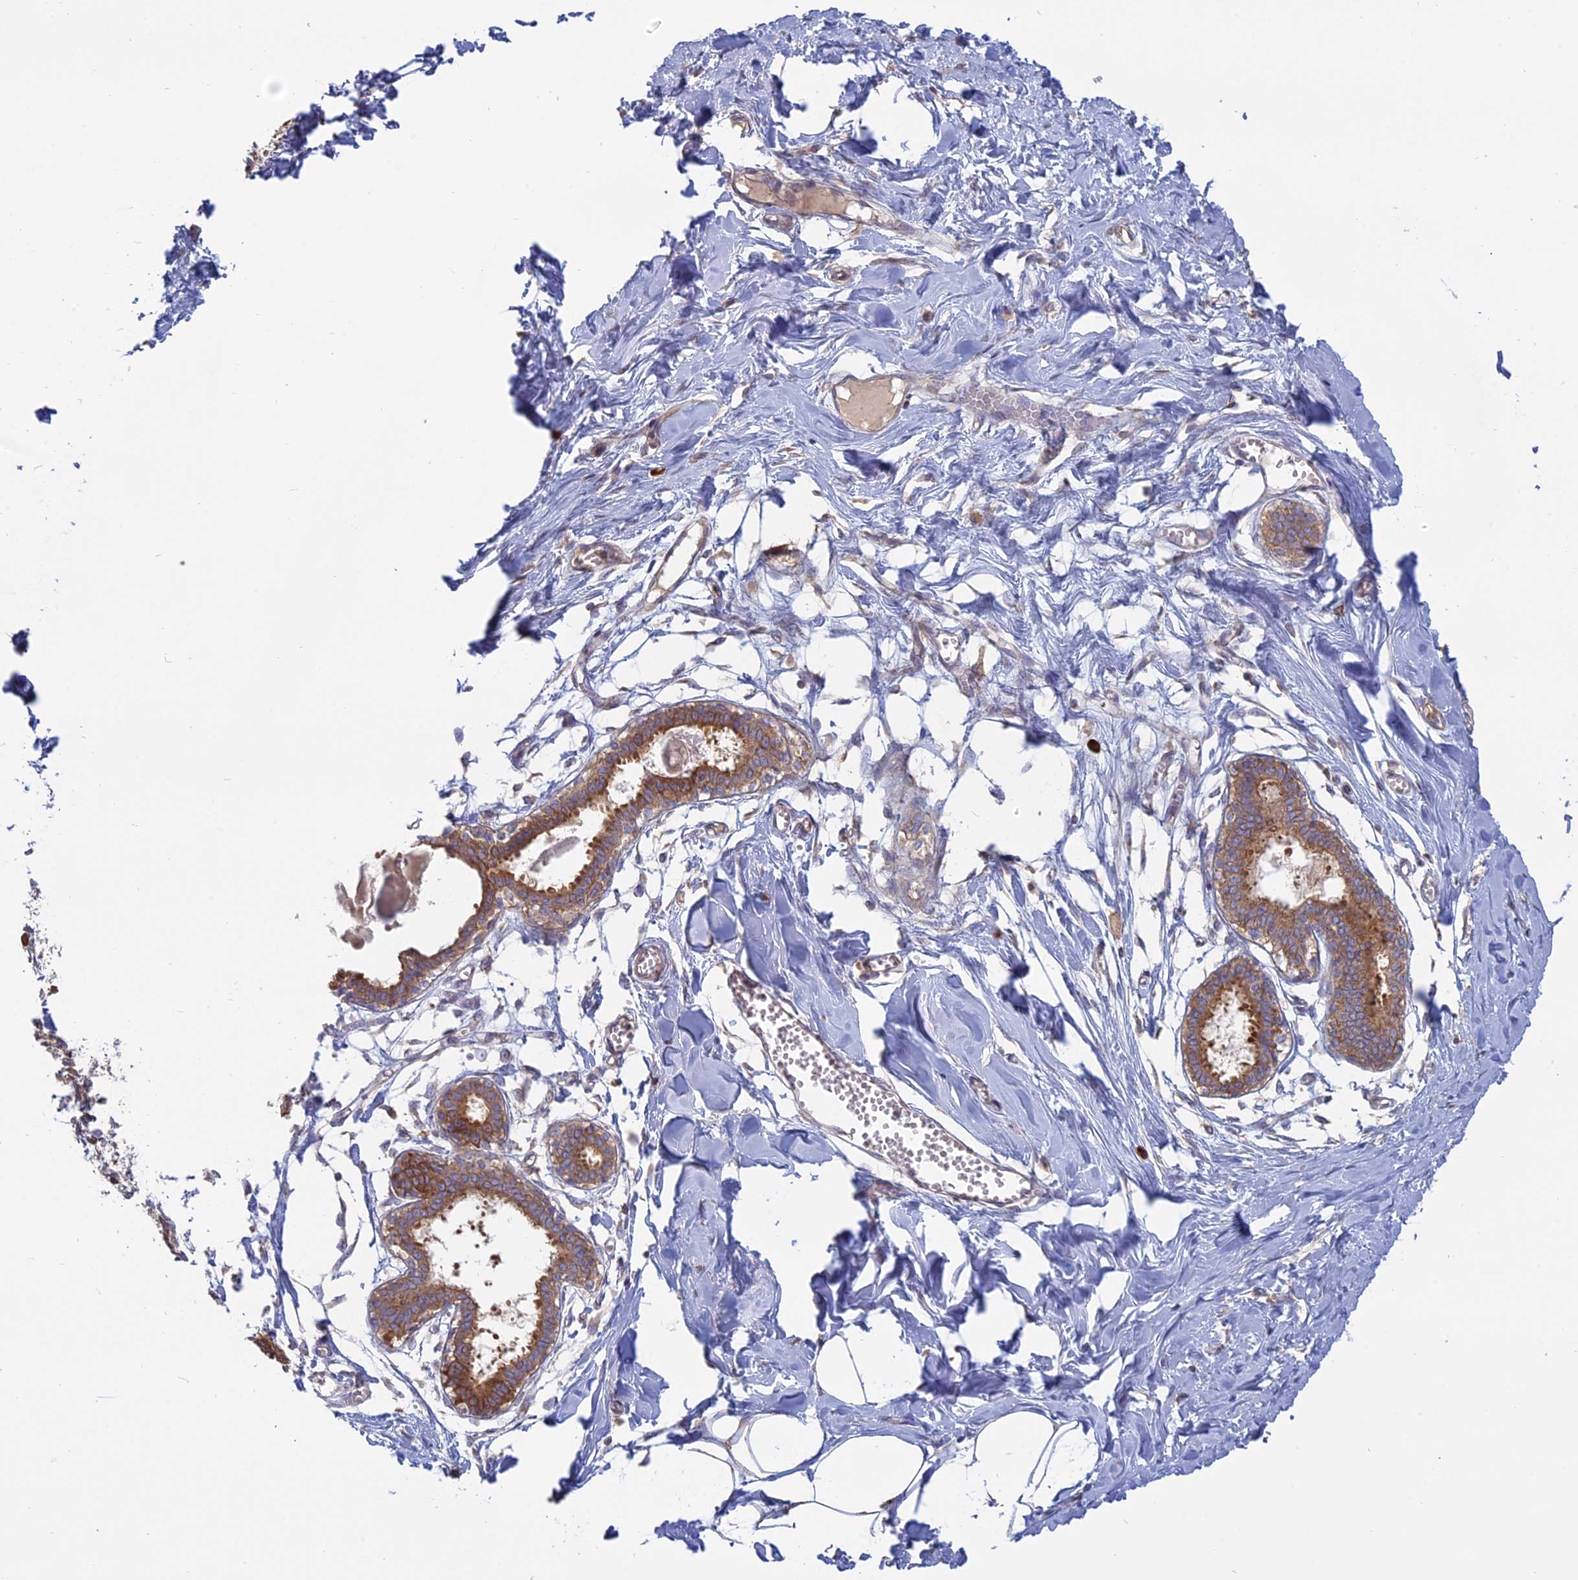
{"staining": {"intensity": "negative", "quantity": "none", "location": "none"}, "tissue": "breast", "cell_type": "Adipocytes", "image_type": "normal", "snomed": [{"axis": "morphology", "description": "Normal tissue, NOS"}, {"axis": "topography", "description": "Breast"}], "caption": "Immunohistochemistry (IHC) of normal human breast displays no positivity in adipocytes.", "gene": "TMEM208", "patient": {"sex": "female", "age": 27}}